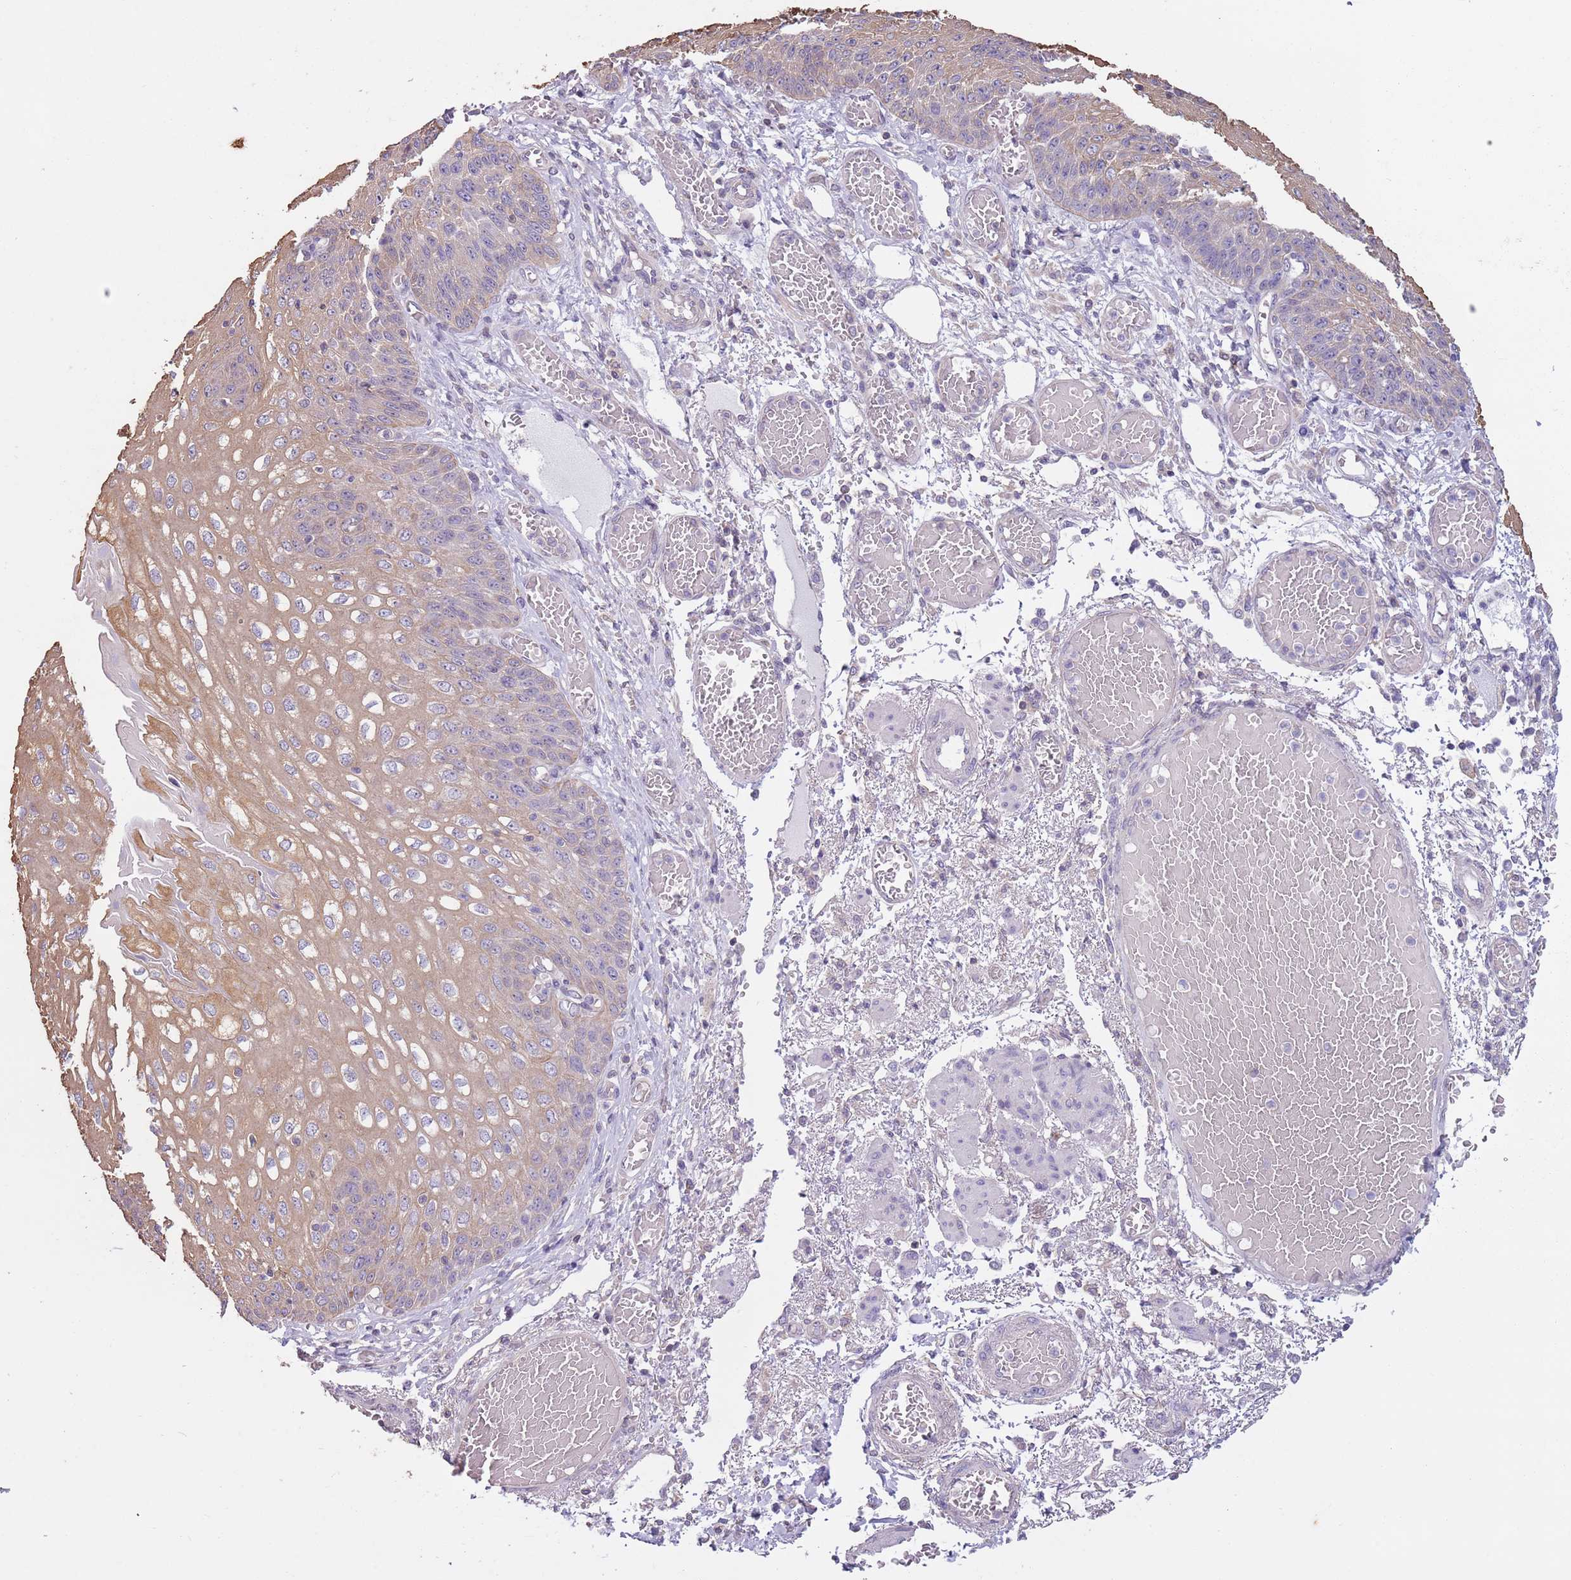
{"staining": {"intensity": "weak", "quantity": "25%-75%", "location": "cytoplasmic/membranous"}, "tissue": "esophagus", "cell_type": "Squamous epithelial cells", "image_type": "normal", "snomed": [{"axis": "morphology", "description": "Normal tissue, NOS"}, {"axis": "topography", "description": "Esophagus"}], "caption": "Esophagus stained with DAB (3,3'-diaminobenzidine) immunohistochemistry (IHC) demonstrates low levels of weak cytoplasmic/membranous staining in approximately 25%-75% of squamous epithelial cells. Using DAB (brown) and hematoxylin (blue) stains, captured at high magnification using brightfield microscopy.", "gene": "CAPN9", "patient": {"sex": "male", "age": 81}}